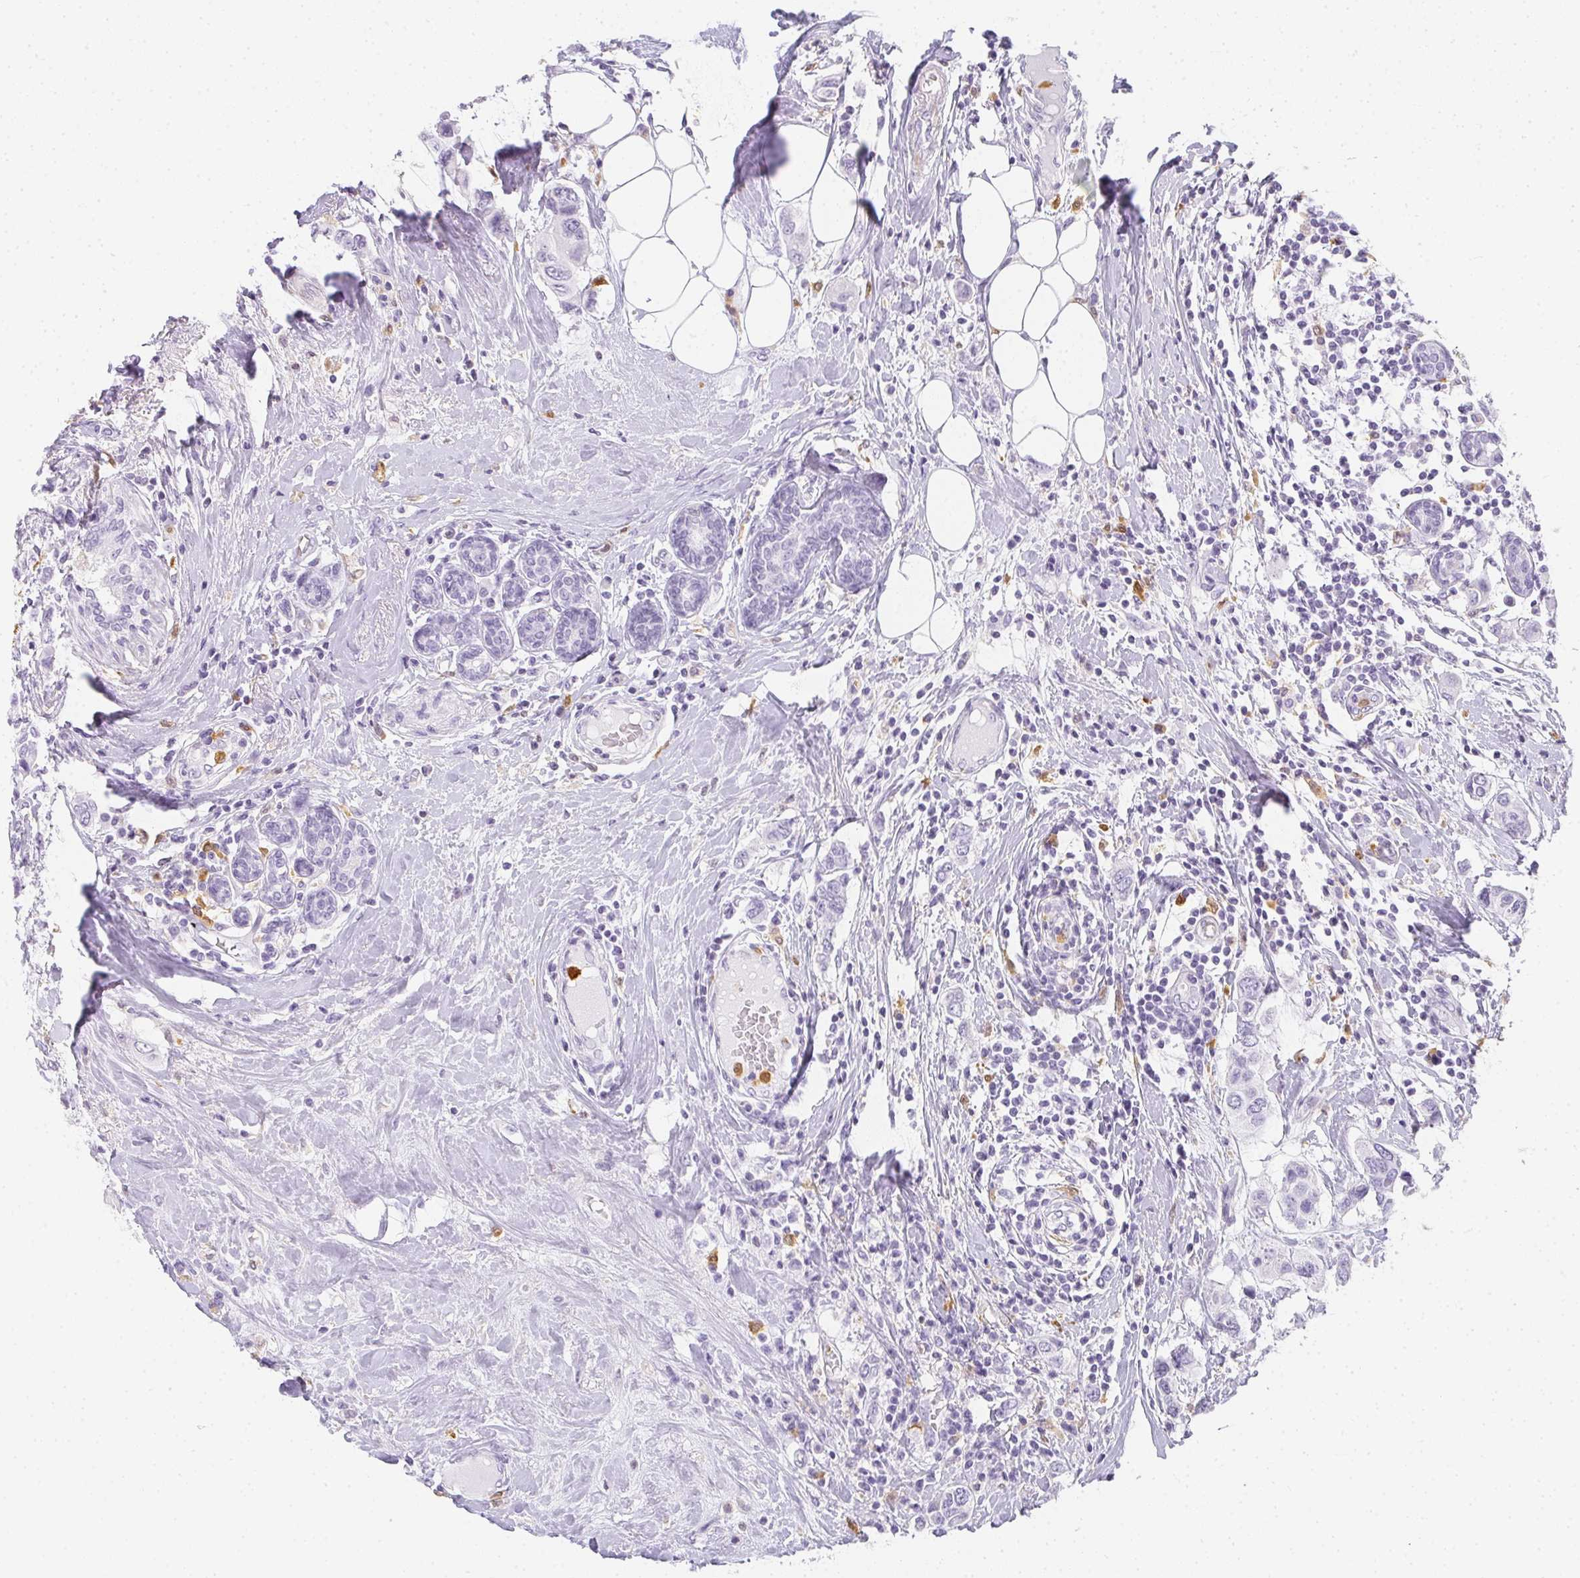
{"staining": {"intensity": "negative", "quantity": "none", "location": "none"}, "tissue": "breast cancer", "cell_type": "Tumor cells", "image_type": "cancer", "snomed": [{"axis": "morphology", "description": "Lobular carcinoma"}, {"axis": "topography", "description": "Breast"}], "caption": "High magnification brightfield microscopy of breast cancer stained with DAB (3,3'-diaminobenzidine) (brown) and counterstained with hematoxylin (blue): tumor cells show no significant staining.", "gene": "HK3", "patient": {"sex": "female", "age": 51}}